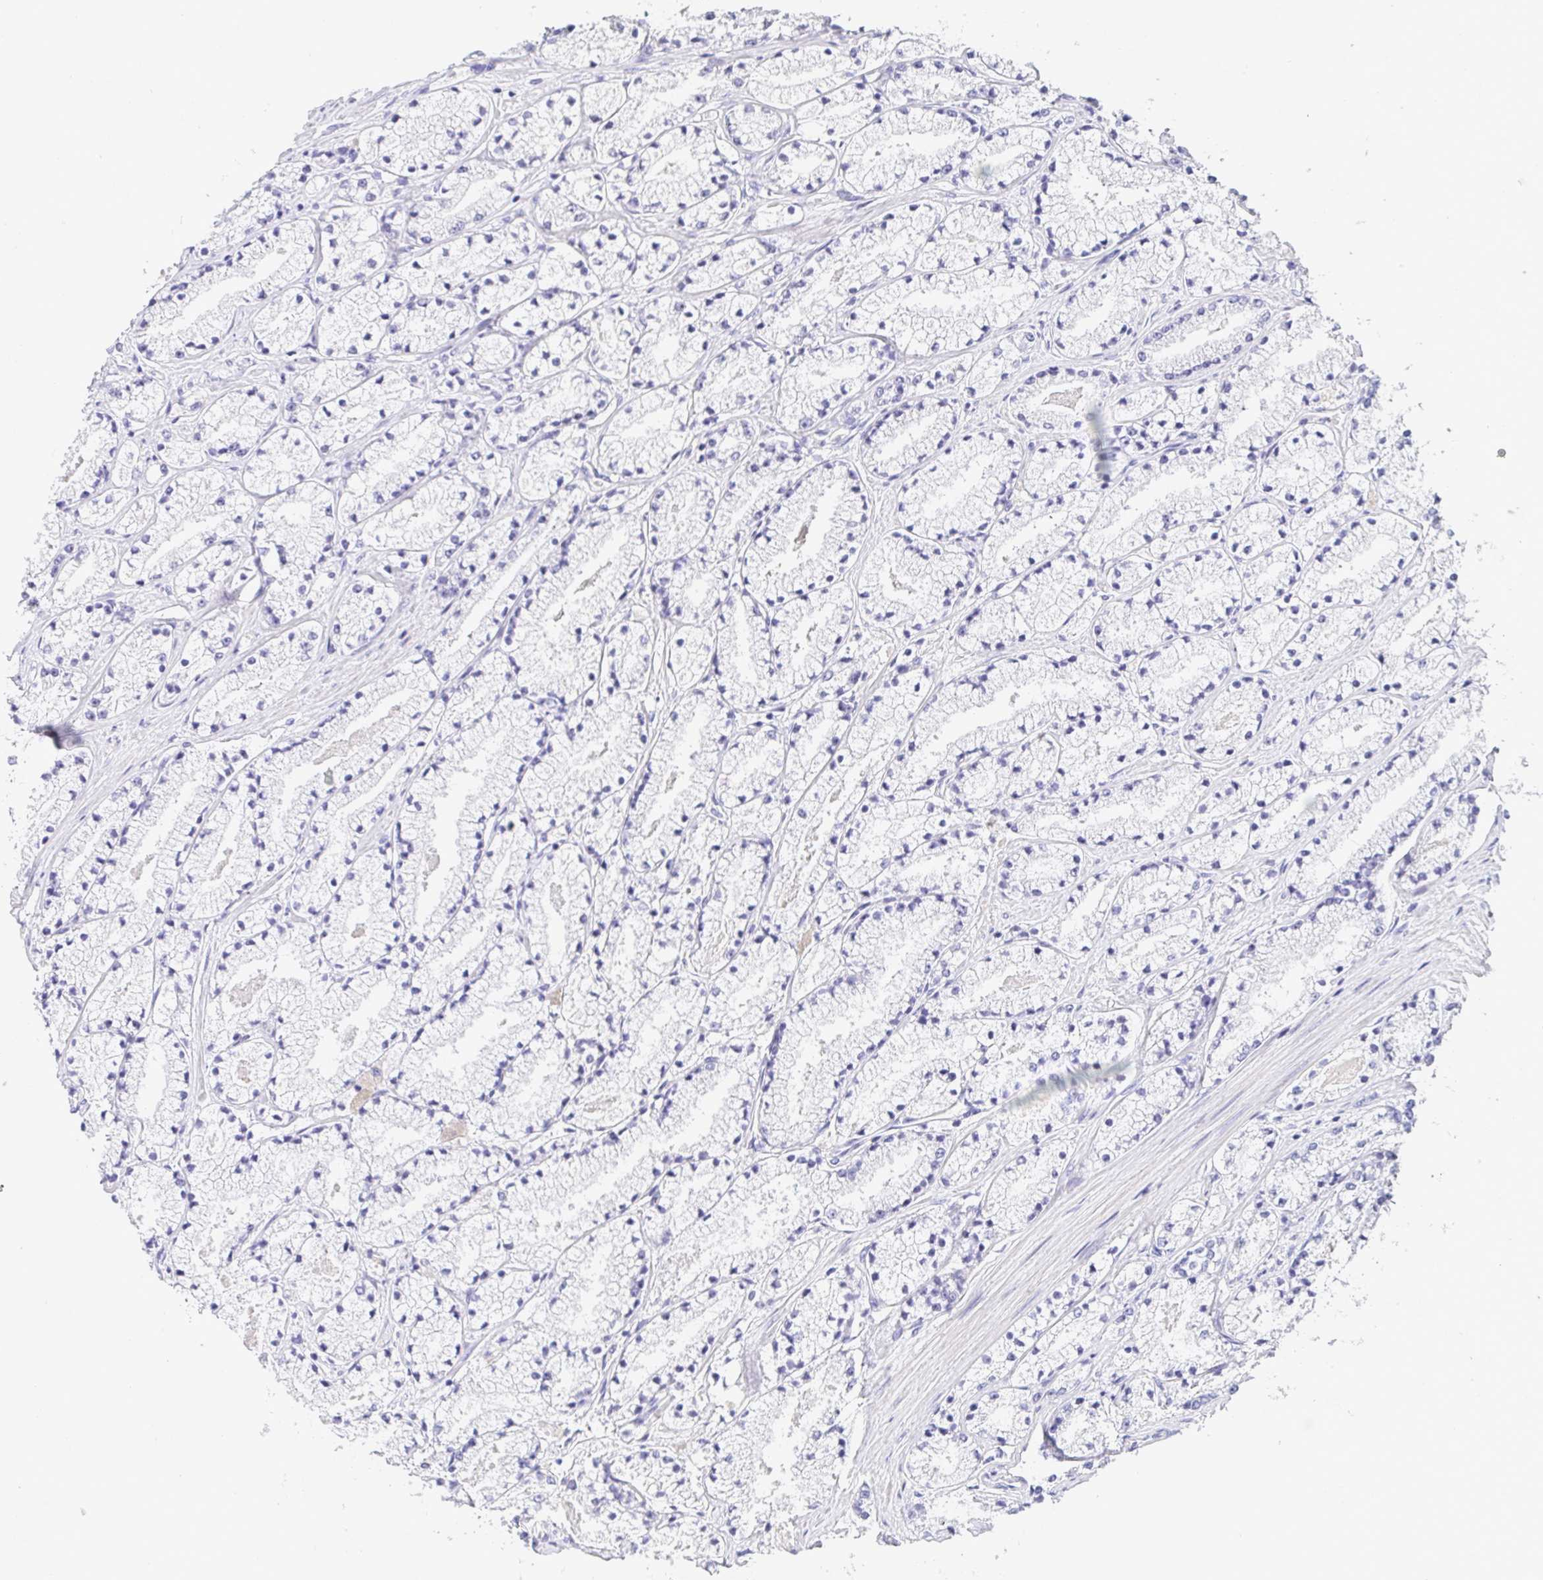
{"staining": {"intensity": "negative", "quantity": "none", "location": "none"}, "tissue": "prostate cancer", "cell_type": "Tumor cells", "image_type": "cancer", "snomed": [{"axis": "morphology", "description": "Adenocarcinoma, High grade"}, {"axis": "topography", "description": "Prostate"}], "caption": "Prostate cancer stained for a protein using immunohistochemistry reveals no expression tumor cells.", "gene": "HAPLN2", "patient": {"sex": "male", "age": 63}}